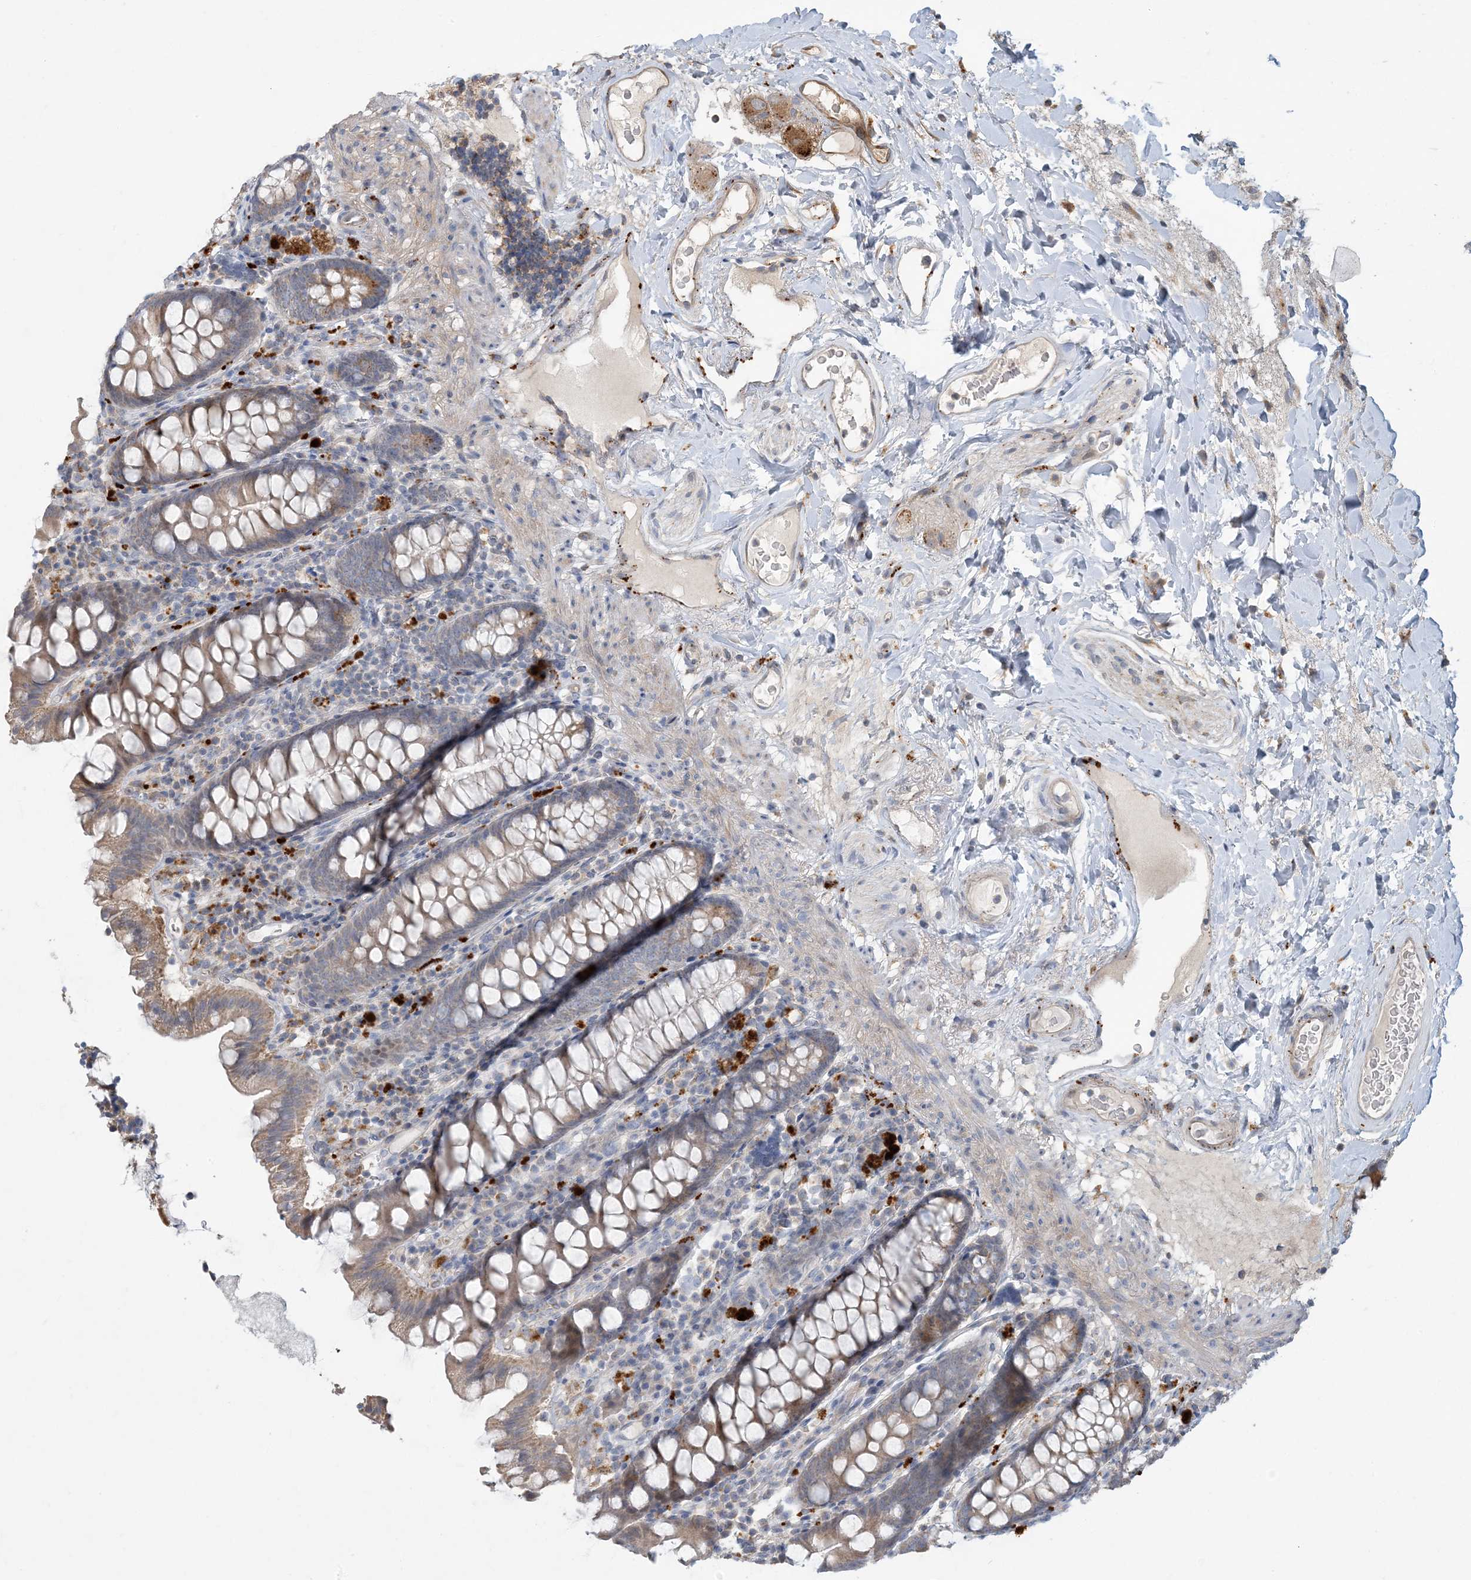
{"staining": {"intensity": "weak", "quantity": "25%-75%", "location": "cytoplasmic/membranous"}, "tissue": "colon", "cell_type": "Endothelial cells", "image_type": "normal", "snomed": [{"axis": "morphology", "description": "Normal tissue, NOS"}, {"axis": "topography", "description": "Colon"}], "caption": "Immunohistochemical staining of normal colon shows low levels of weak cytoplasmic/membranous staining in approximately 25%-75% of endothelial cells. Ihc stains the protein in brown and the nuclei are stained blue.", "gene": "LTN1", "patient": {"sex": "female", "age": 79}}